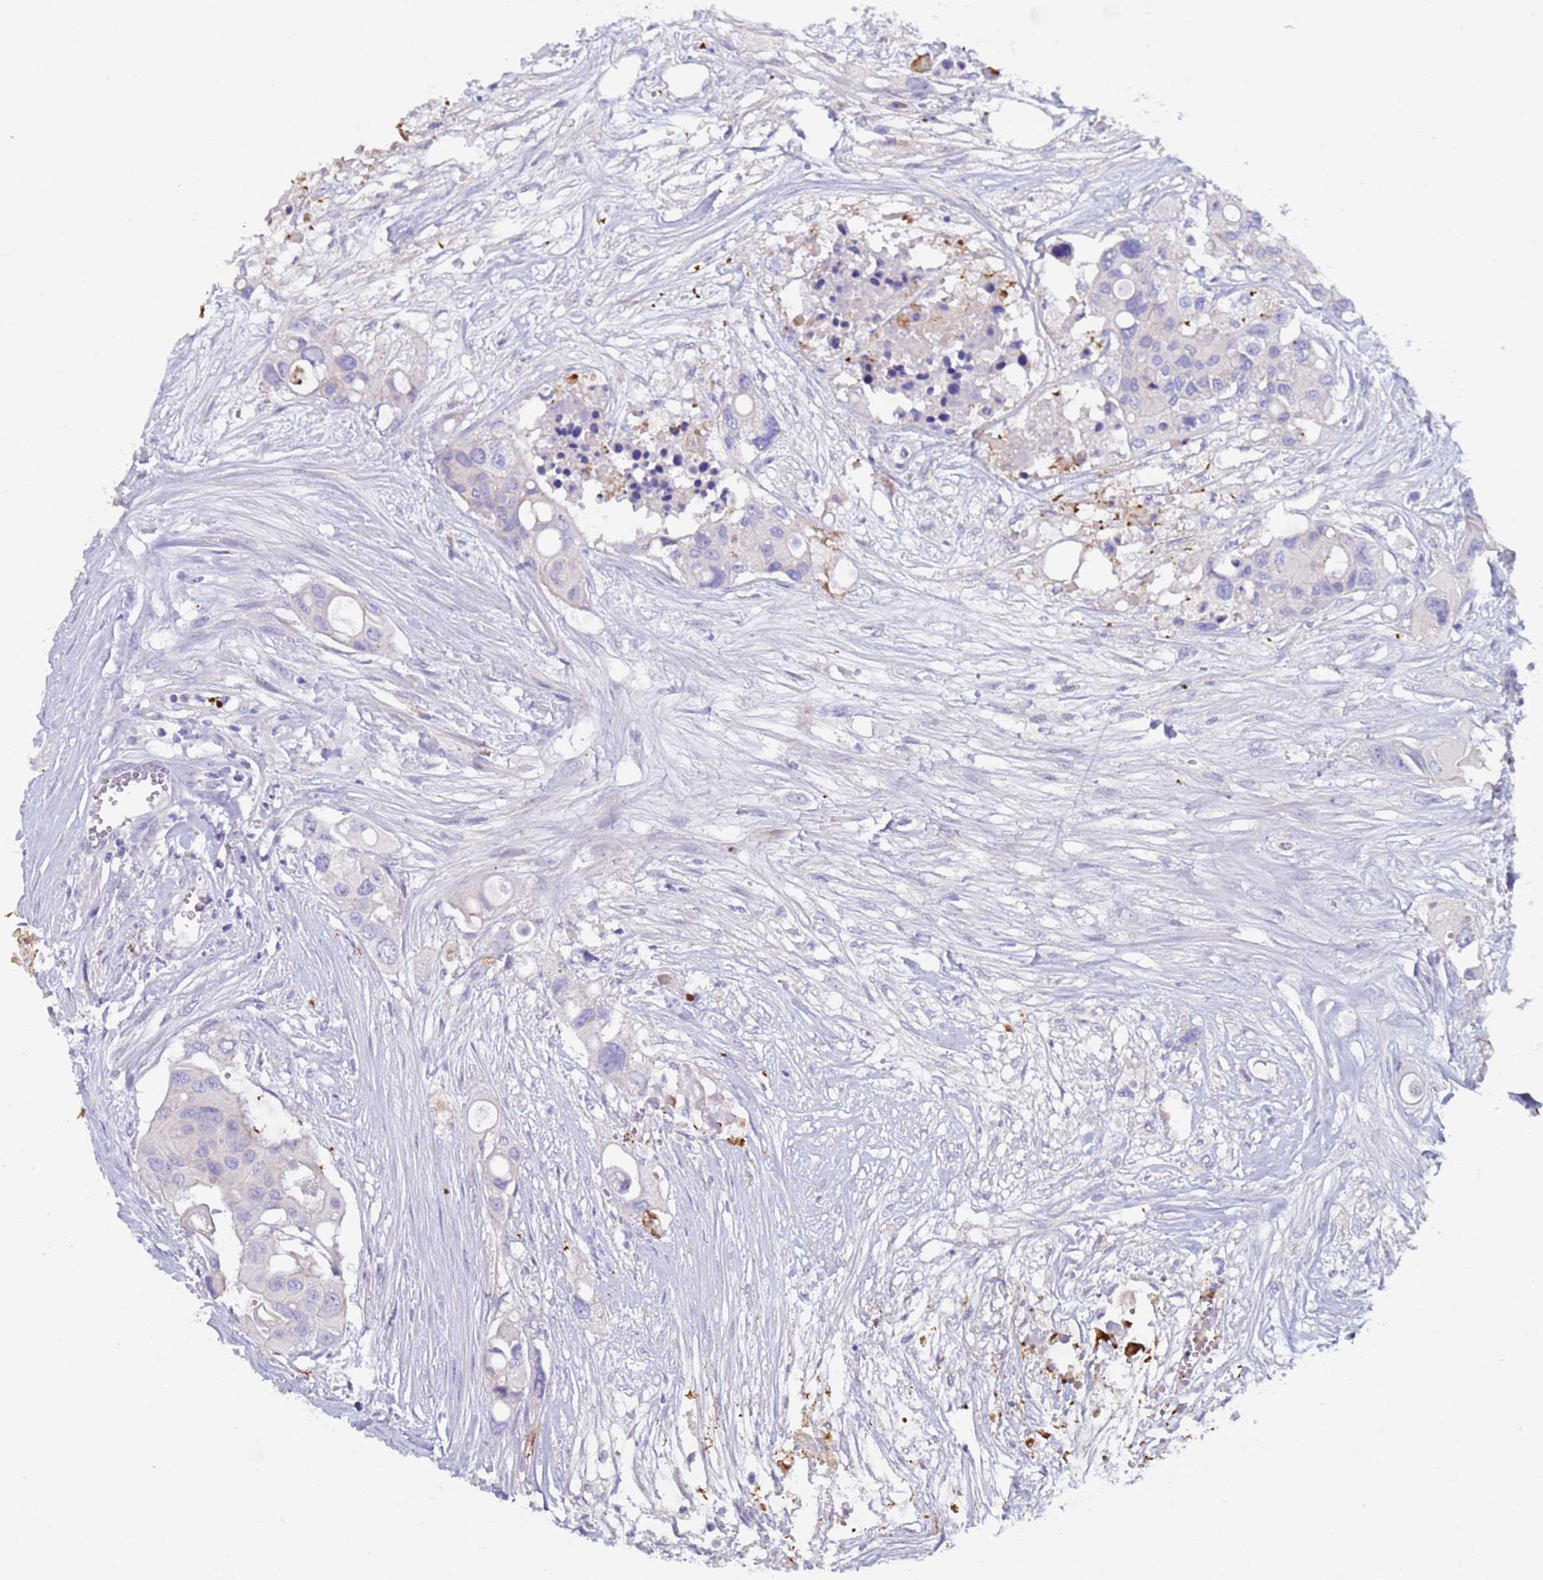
{"staining": {"intensity": "negative", "quantity": "none", "location": "none"}, "tissue": "colorectal cancer", "cell_type": "Tumor cells", "image_type": "cancer", "snomed": [{"axis": "morphology", "description": "Adenocarcinoma, NOS"}, {"axis": "topography", "description": "Colon"}], "caption": "The immunohistochemistry (IHC) image has no significant positivity in tumor cells of colorectal cancer tissue.", "gene": "C4orf46", "patient": {"sex": "male", "age": 77}}